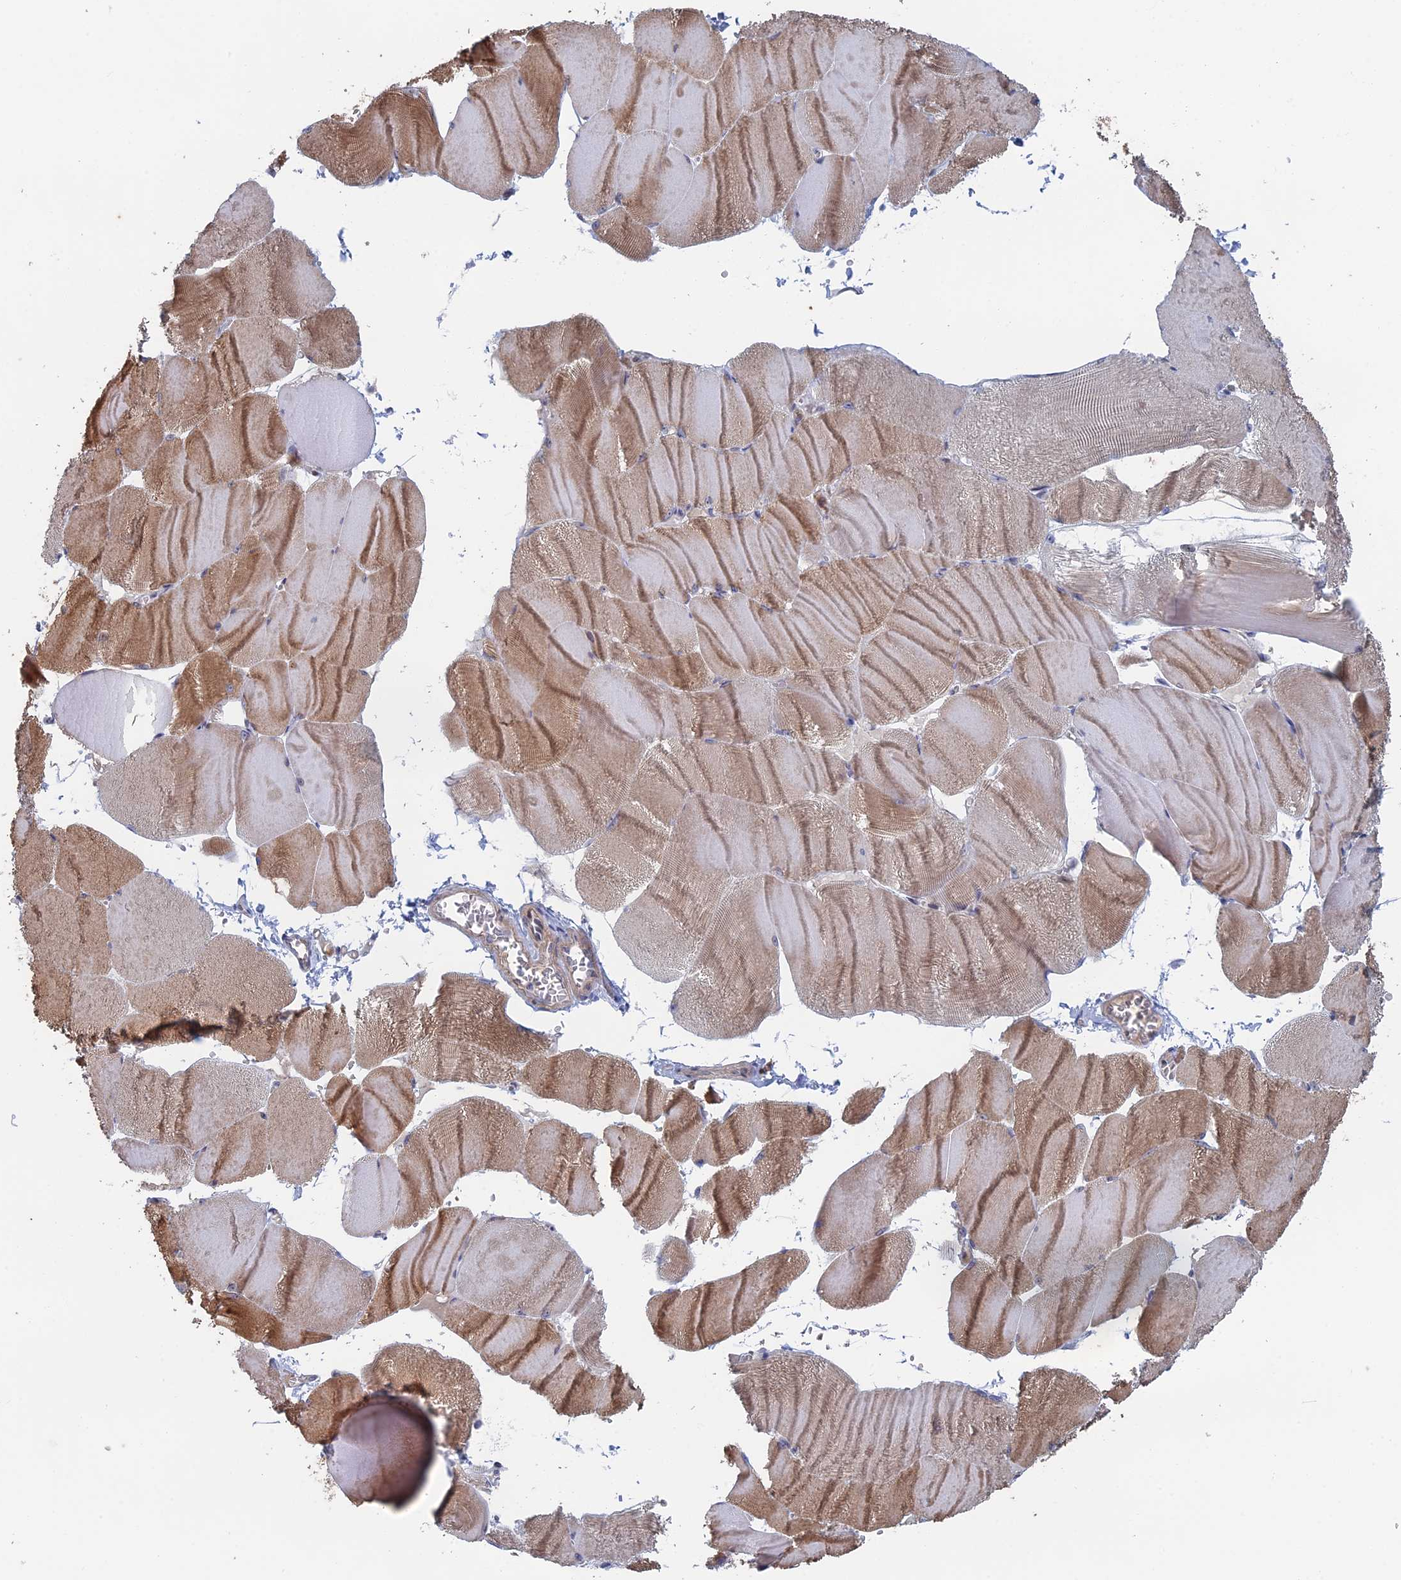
{"staining": {"intensity": "moderate", "quantity": "25%-75%", "location": "cytoplasmic/membranous"}, "tissue": "skeletal muscle", "cell_type": "Myocytes", "image_type": "normal", "snomed": [{"axis": "morphology", "description": "Normal tissue, NOS"}, {"axis": "morphology", "description": "Basal cell carcinoma"}, {"axis": "topography", "description": "Skeletal muscle"}], "caption": "This image exhibits immunohistochemistry staining of benign human skeletal muscle, with medium moderate cytoplasmic/membranous positivity in about 25%-75% of myocytes.", "gene": "IL7", "patient": {"sex": "female", "age": 64}}